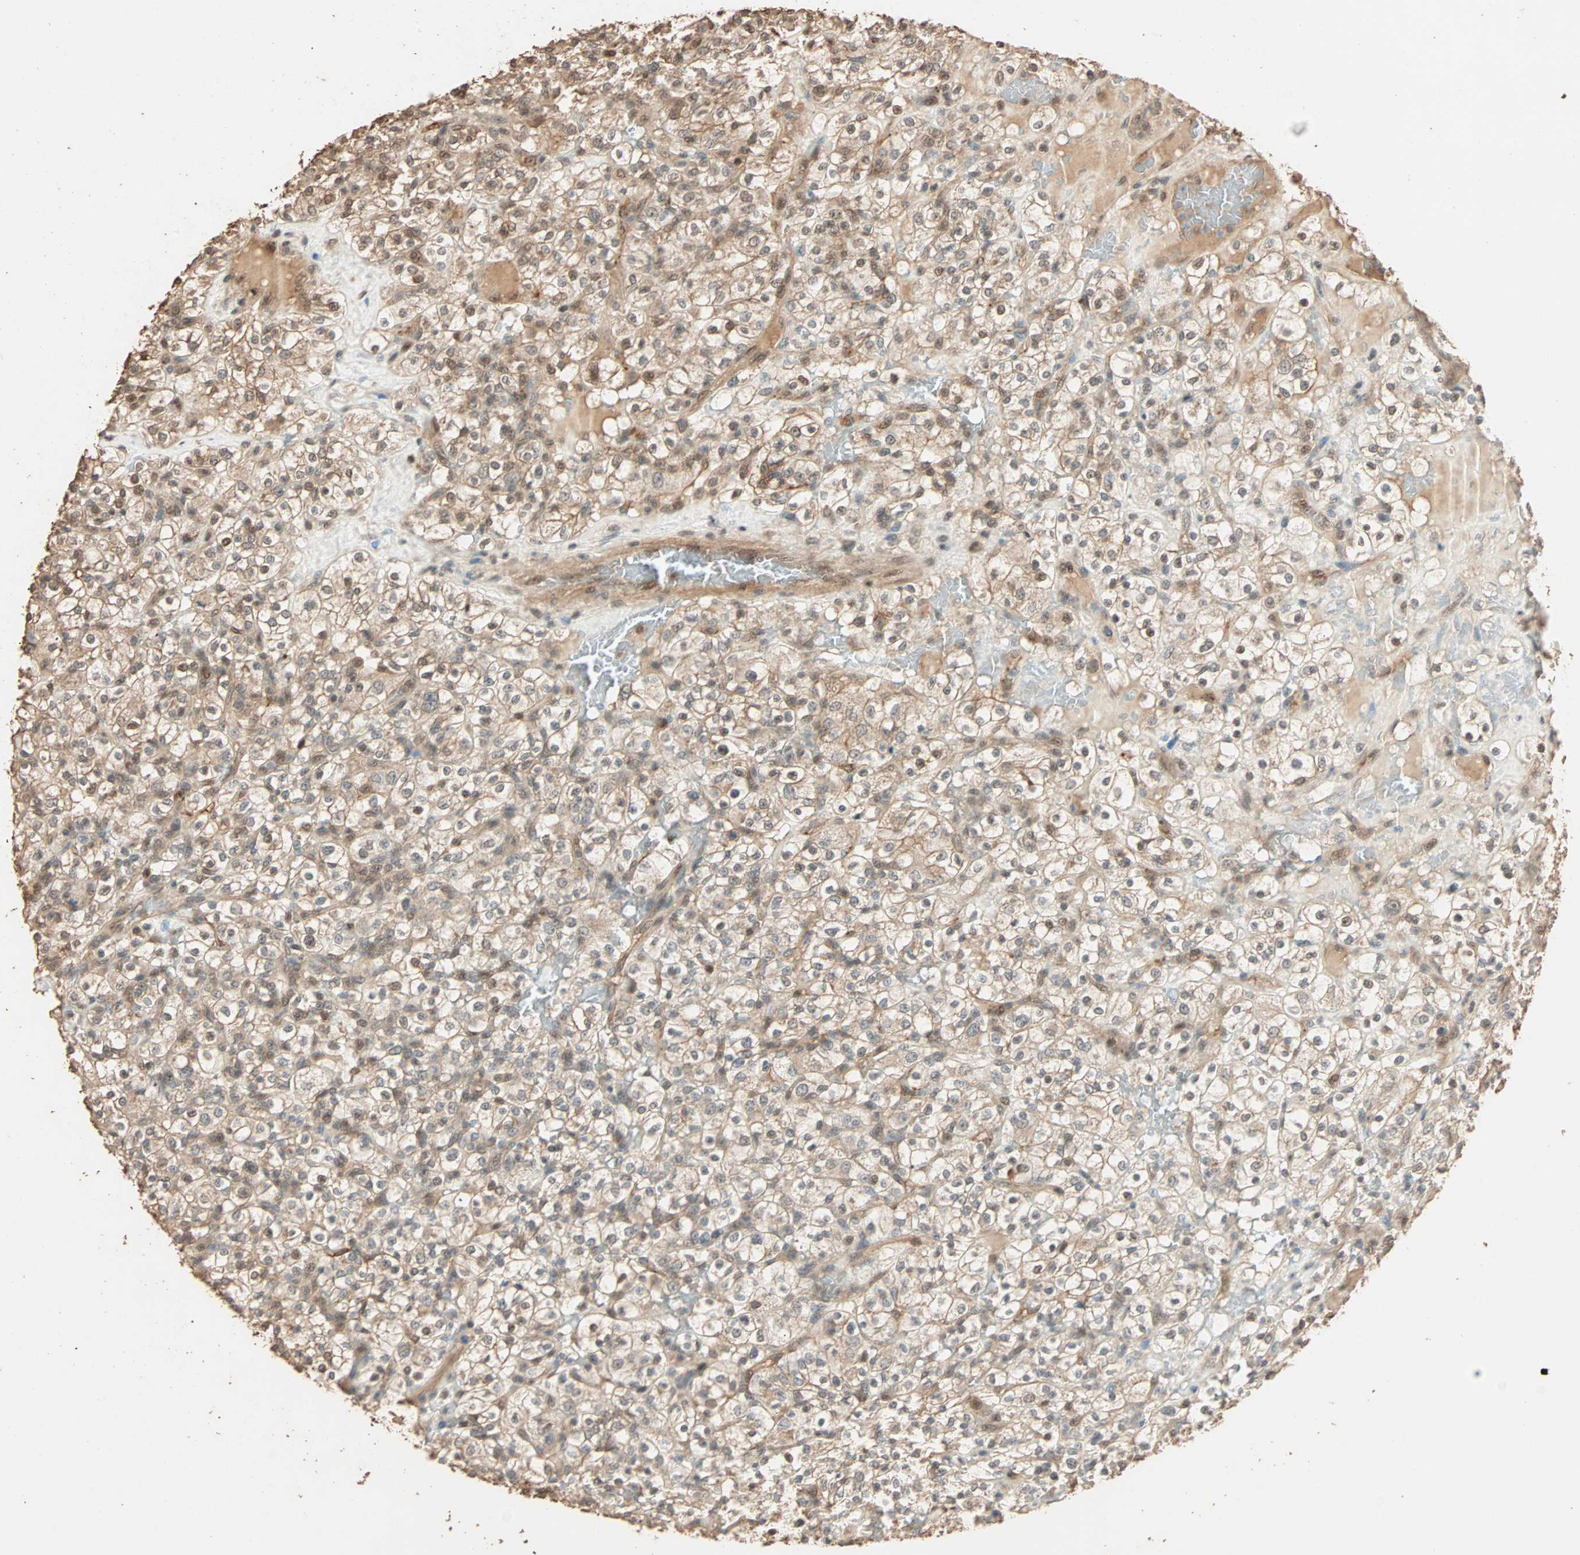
{"staining": {"intensity": "moderate", "quantity": "25%-75%", "location": "cytoplasmic/membranous,nuclear"}, "tissue": "renal cancer", "cell_type": "Tumor cells", "image_type": "cancer", "snomed": [{"axis": "morphology", "description": "Normal tissue, NOS"}, {"axis": "morphology", "description": "Adenocarcinoma, NOS"}, {"axis": "topography", "description": "Kidney"}], "caption": "Renal adenocarcinoma stained with a brown dye reveals moderate cytoplasmic/membranous and nuclear positive positivity in about 25%-75% of tumor cells.", "gene": "ZBTB33", "patient": {"sex": "female", "age": 72}}